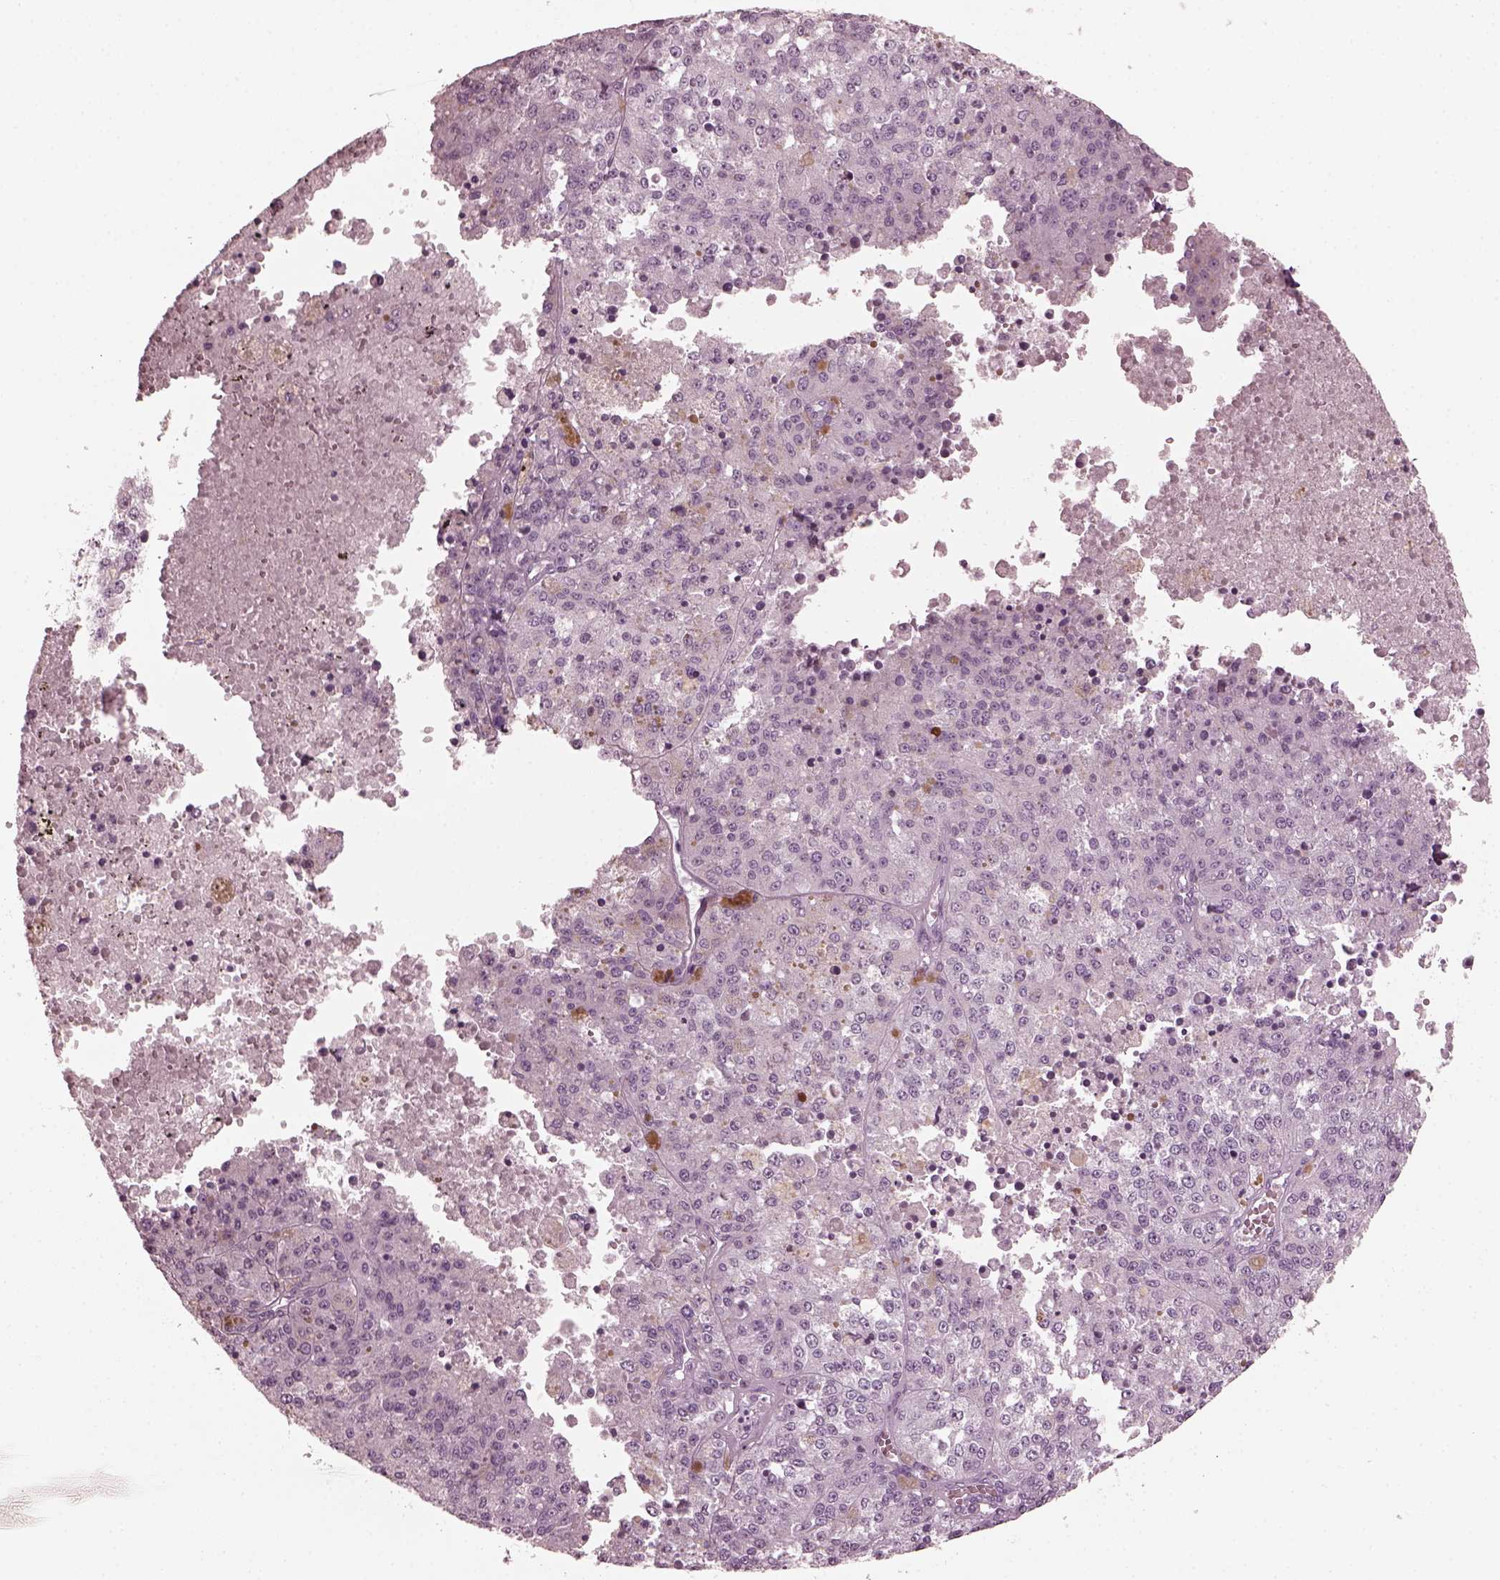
{"staining": {"intensity": "negative", "quantity": "none", "location": "none"}, "tissue": "melanoma", "cell_type": "Tumor cells", "image_type": "cancer", "snomed": [{"axis": "morphology", "description": "Malignant melanoma, Metastatic site"}, {"axis": "topography", "description": "Lymph node"}], "caption": "IHC image of neoplastic tissue: malignant melanoma (metastatic site) stained with DAB (3,3'-diaminobenzidine) shows no significant protein staining in tumor cells. The staining is performed using DAB (3,3'-diaminobenzidine) brown chromogen with nuclei counter-stained in using hematoxylin.", "gene": "GRM6", "patient": {"sex": "female", "age": 64}}